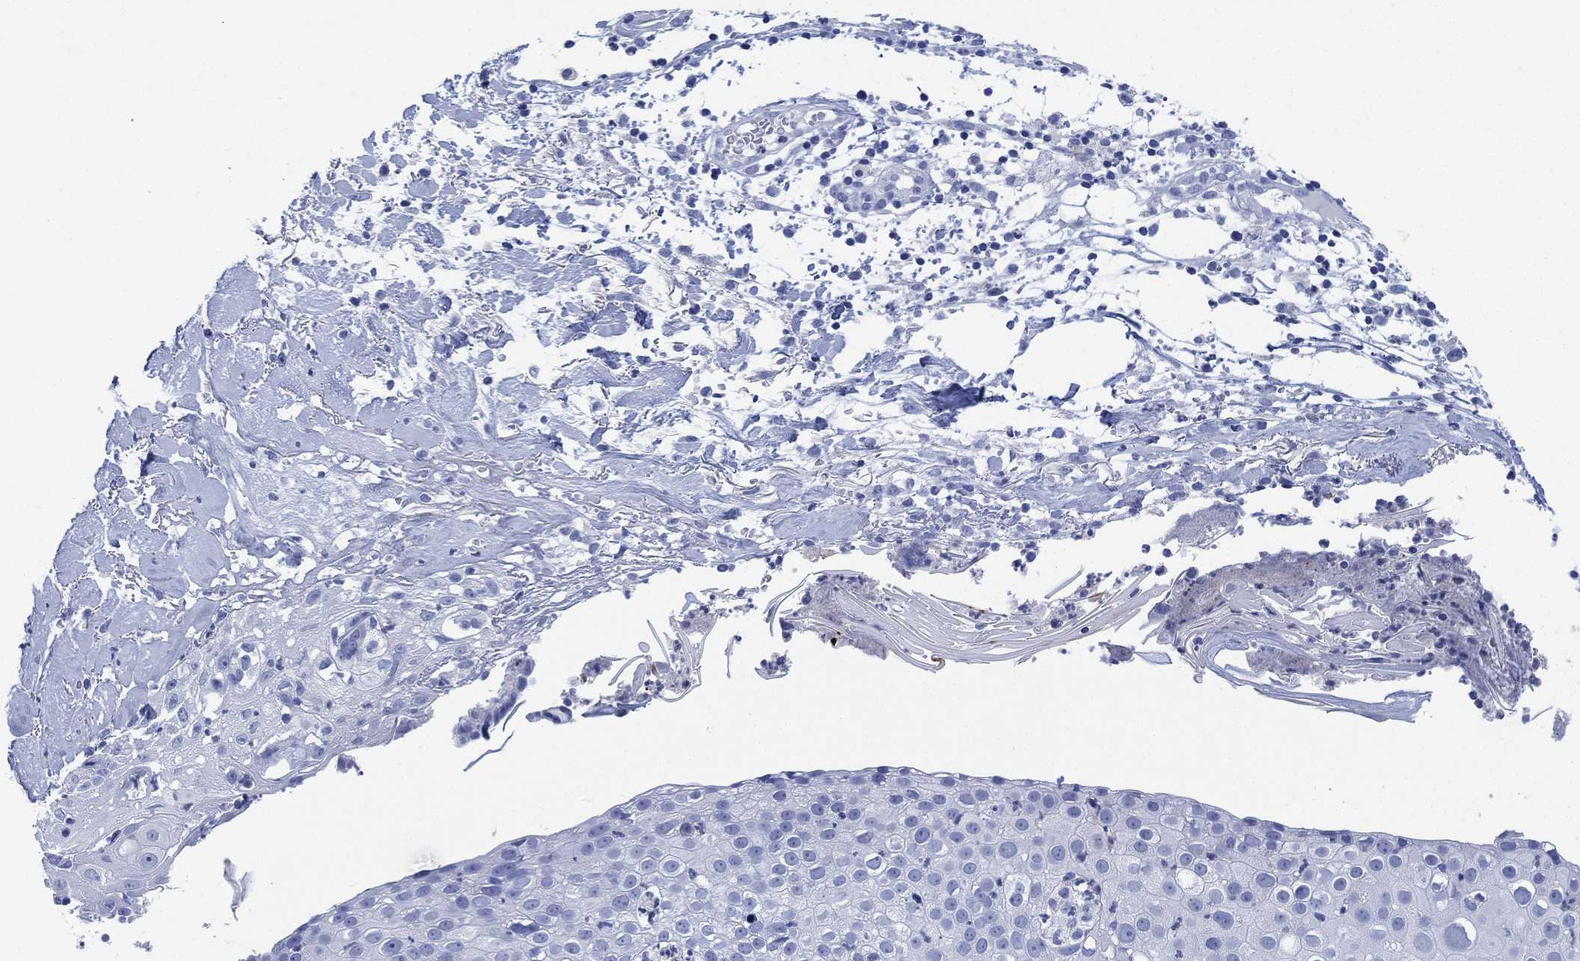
{"staining": {"intensity": "negative", "quantity": "none", "location": "none"}, "tissue": "skin cancer", "cell_type": "Tumor cells", "image_type": "cancer", "snomed": [{"axis": "morphology", "description": "Squamous cell carcinoma, NOS"}, {"axis": "topography", "description": "Skin"}], "caption": "The micrograph exhibits no significant staining in tumor cells of skin cancer. Brightfield microscopy of IHC stained with DAB (3,3'-diaminobenzidine) (brown) and hematoxylin (blue), captured at high magnification.", "gene": "SLC9C2", "patient": {"sex": "male", "age": 71}}